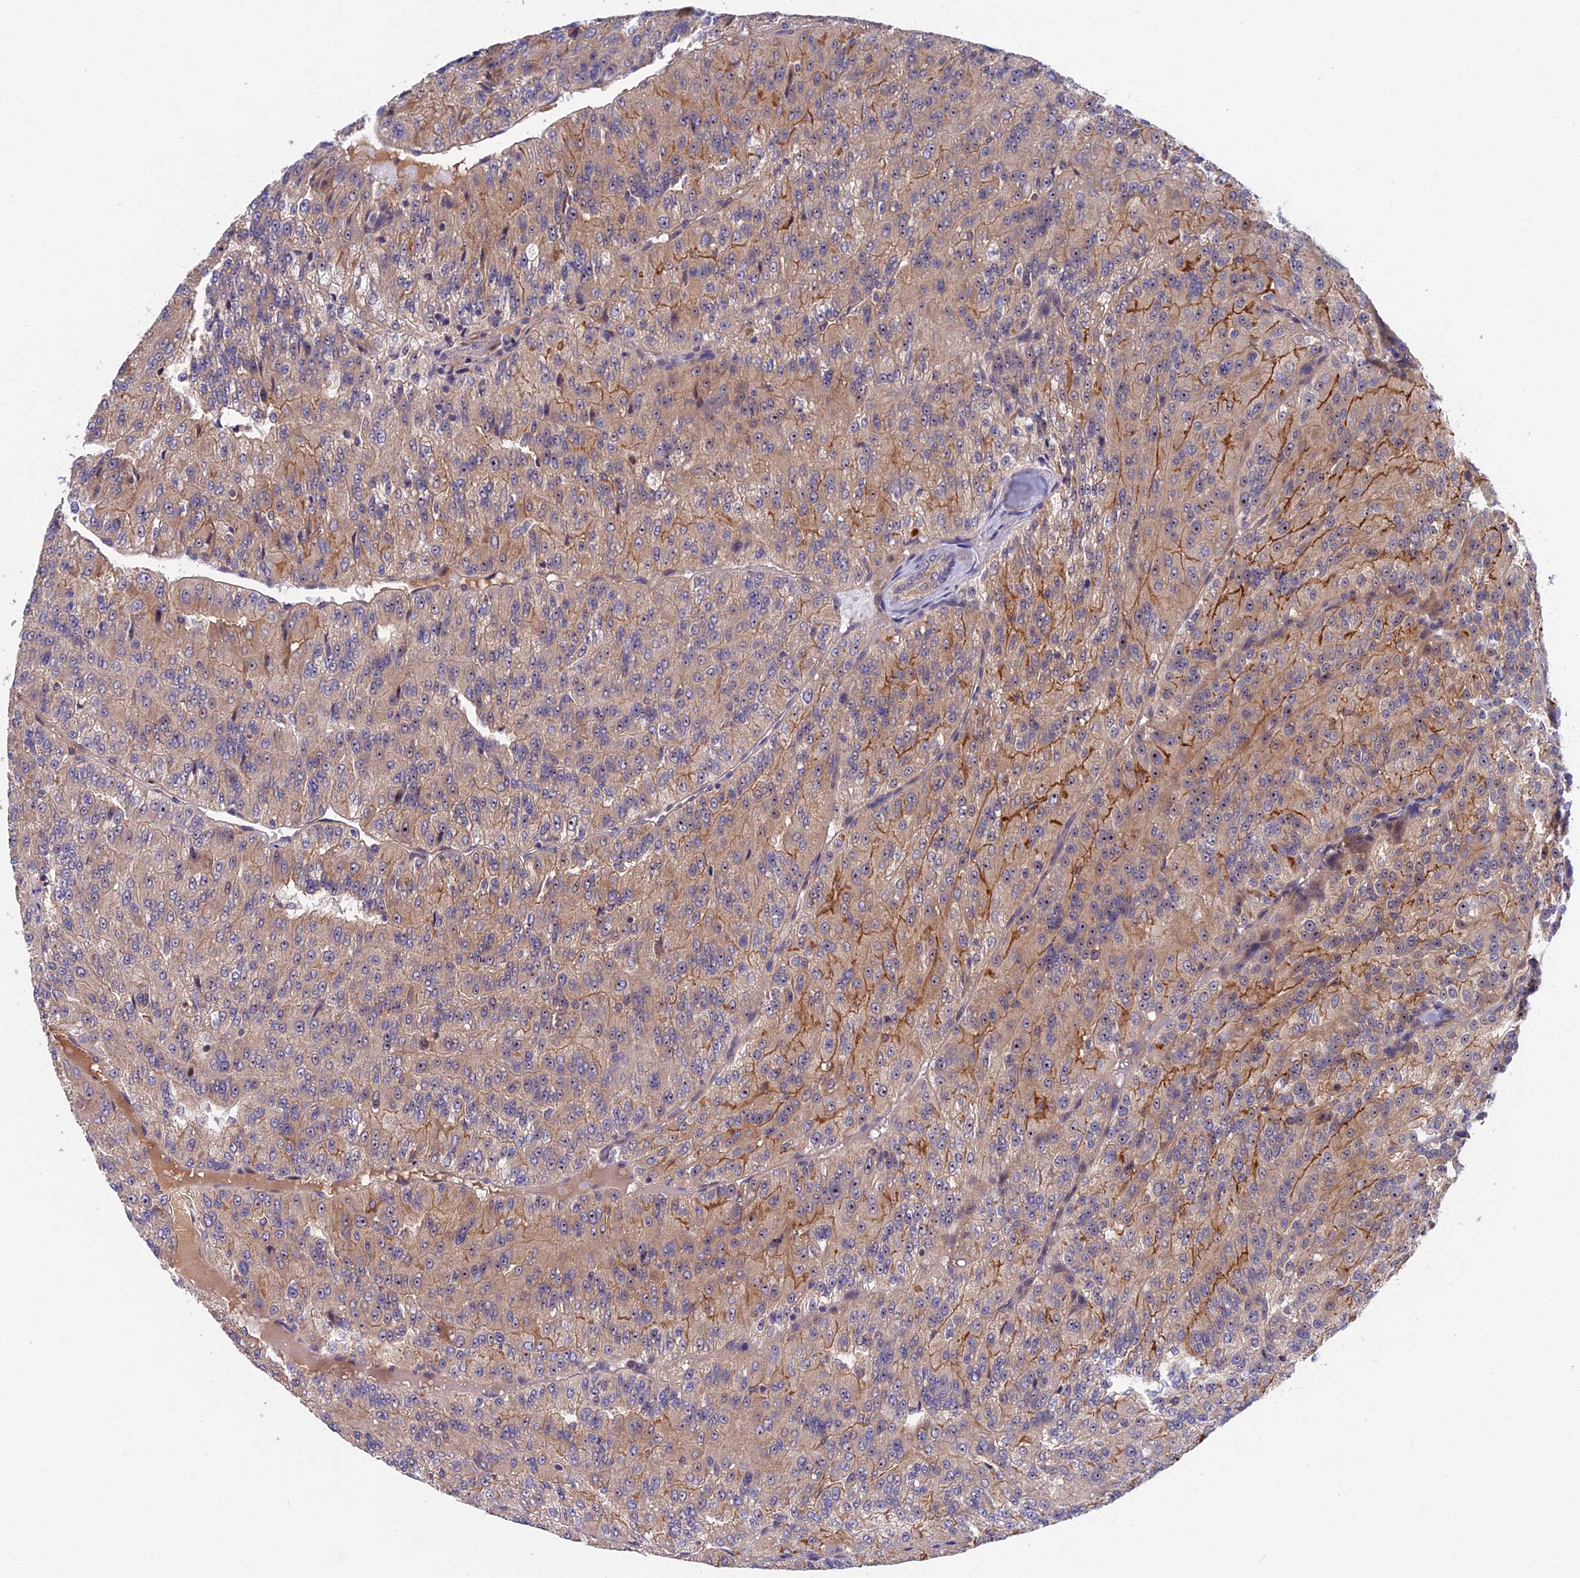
{"staining": {"intensity": "moderate", "quantity": "<25%", "location": "cytoplasmic/membranous"}, "tissue": "renal cancer", "cell_type": "Tumor cells", "image_type": "cancer", "snomed": [{"axis": "morphology", "description": "Adenocarcinoma, NOS"}, {"axis": "topography", "description": "Kidney"}], "caption": "Protein staining of renal adenocarcinoma tissue exhibits moderate cytoplasmic/membranous expression in approximately <25% of tumor cells. The staining is performed using DAB (3,3'-diaminobenzidine) brown chromogen to label protein expression. The nuclei are counter-stained blue using hematoxylin.", "gene": "CRACD", "patient": {"sex": "female", "age": 63}}